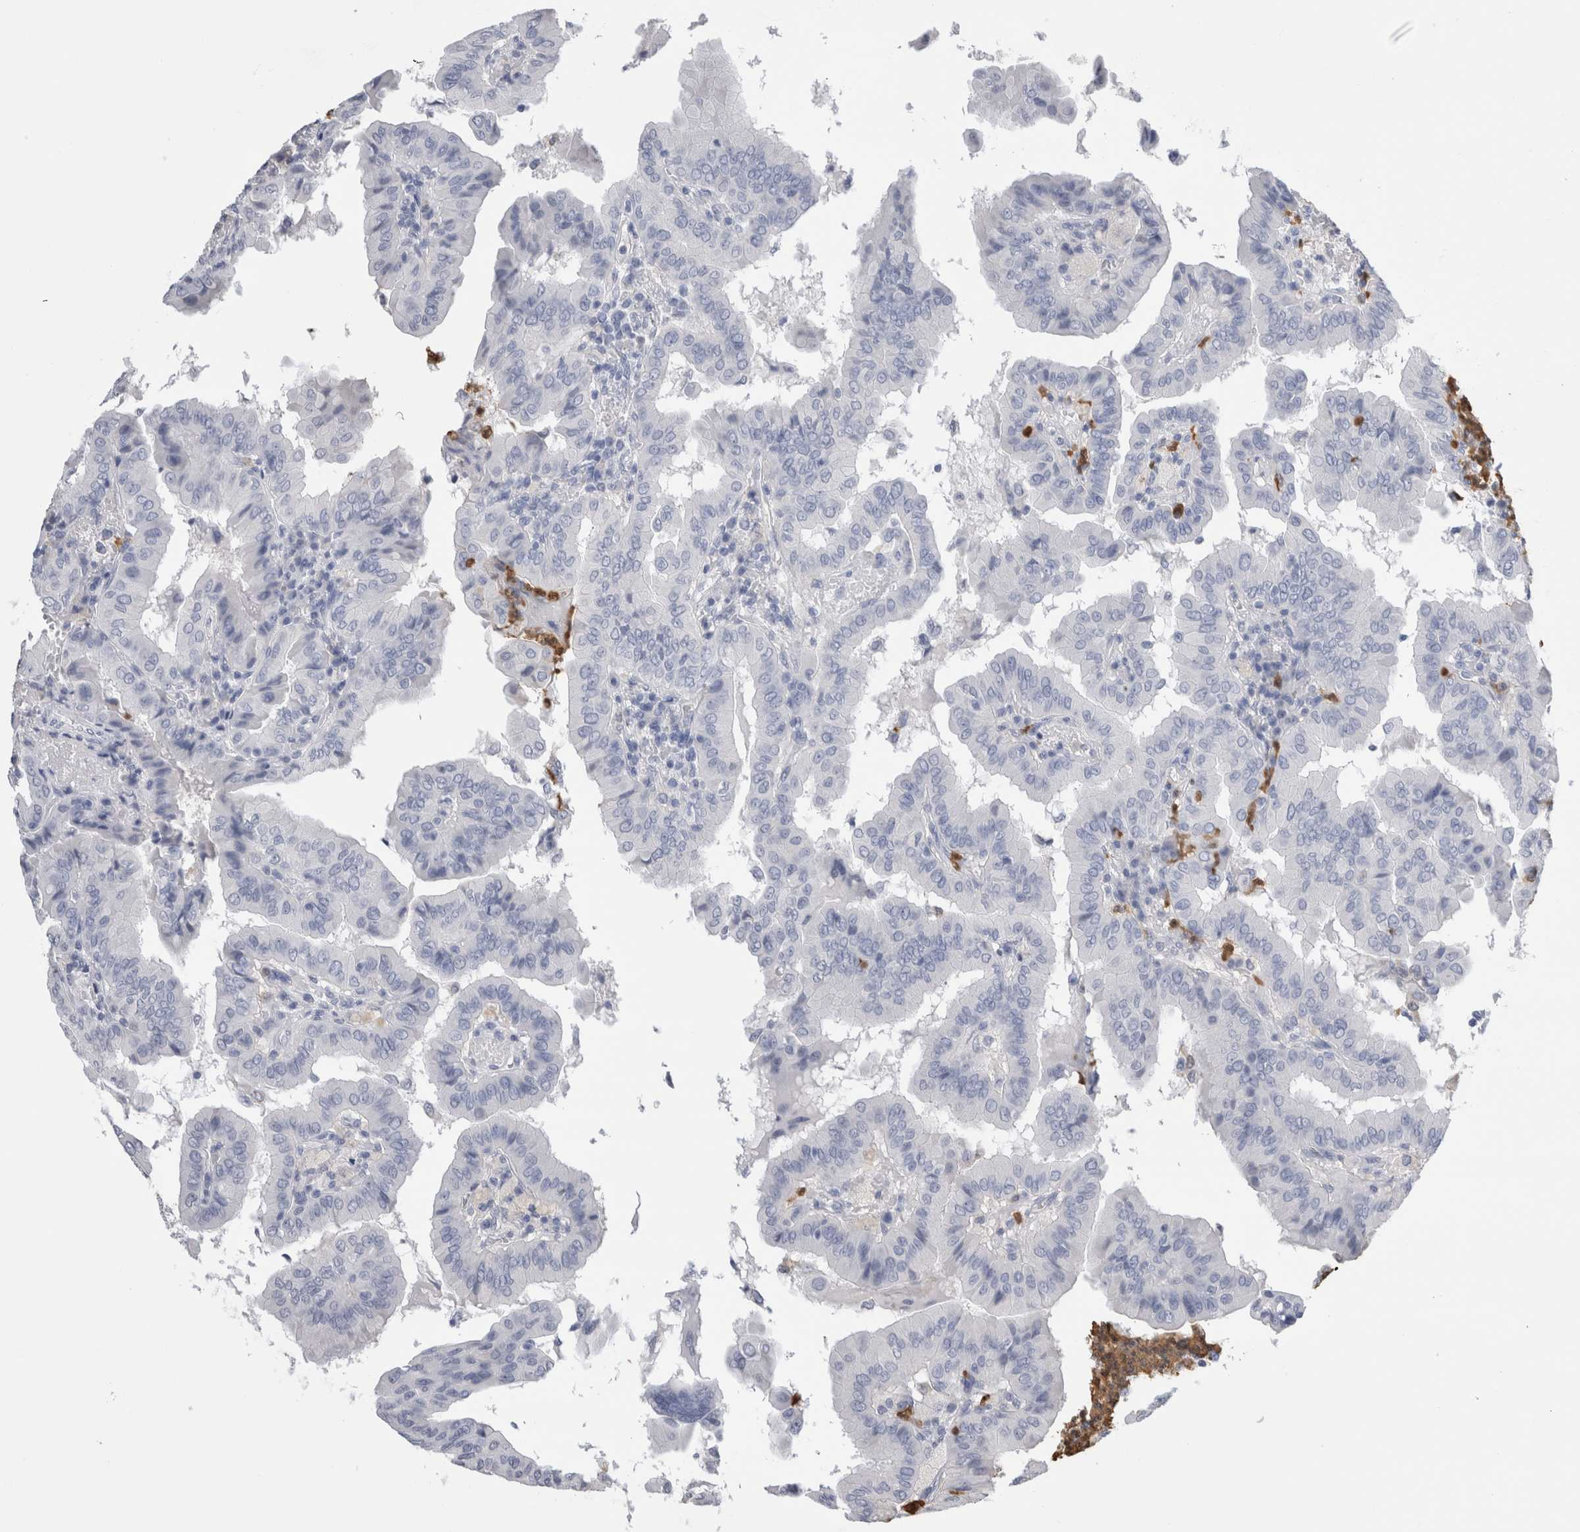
{"staining": {"intensity": "negative", "quantity": "none", "location": "none"}, "tissue": "thyroid cancer", "cell_type": "Tumor cells", "image_type": "cancer", "snomed": [{"axis": "morphology", "description": "Papillary adenocarcinoma, NOS"}, {"axis": "topography", "description": "Thyroid gland"}], "caption": "Tumor cells are negative for brown protein staining in papillary adenocarcinoma (thyroid). The staining was performed using DAB to visualize the protein expression in brown, while the nuclei were stained in blue with hematoxylin (Magnification: 20x).", "gene": "S100A12", "patient": {"sex": "male", "age": 33}}